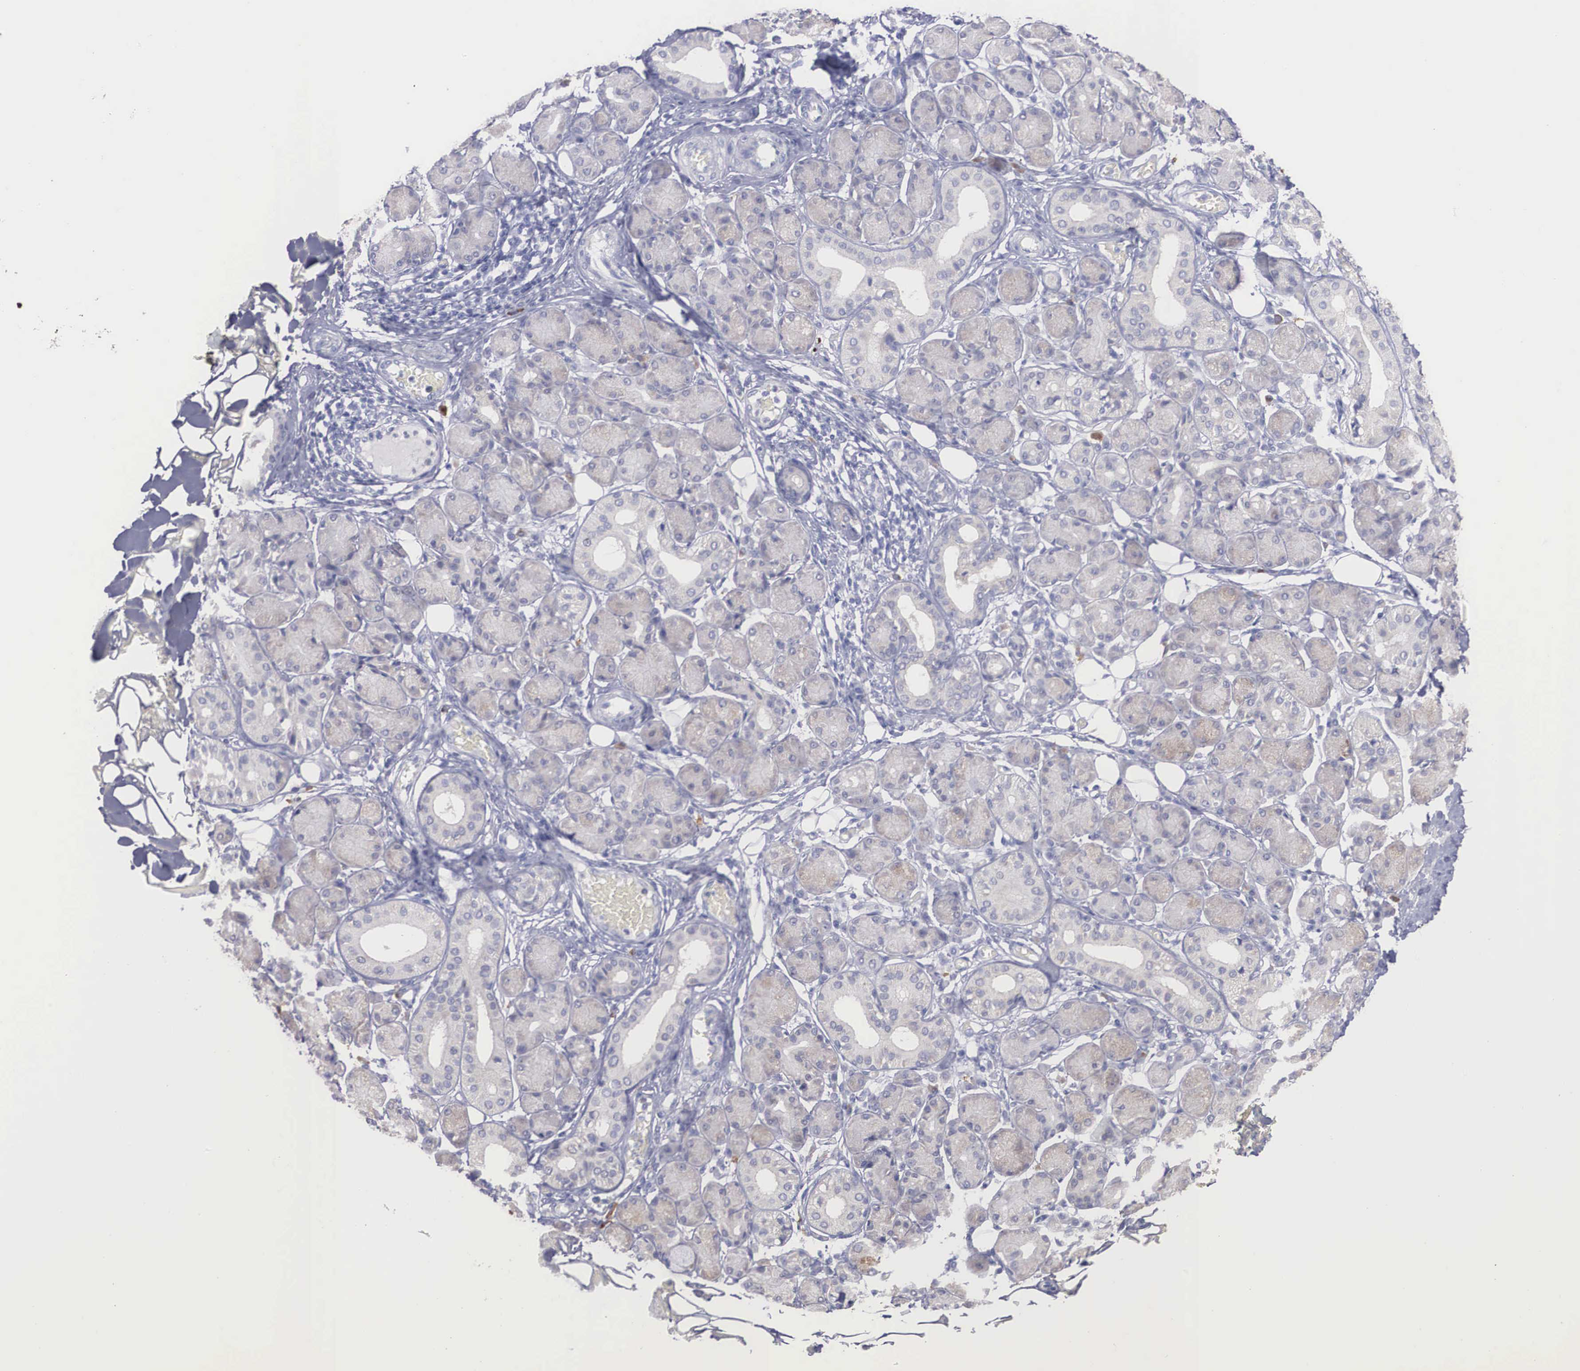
{"staining": {"intensity": "negative", "quantity": "none", "location": "none"}, "tissue": "salivary gland", "cell_type": "Glandular cells", "image_type": "normal", "snomed": [{"axis": "morphology", "description": "Normal tissue, NOS"}, {"axis": "topography", "description": "Salivary gland"}, {"axis": "topography", "description": "Peripheral nerve tissue"}], "caption": "The histopathology image demonstrates no significant positivity in glandular cells of salivary gland.", "gene": "REPS2", "patient": {"sex": "male", "age": 62}}